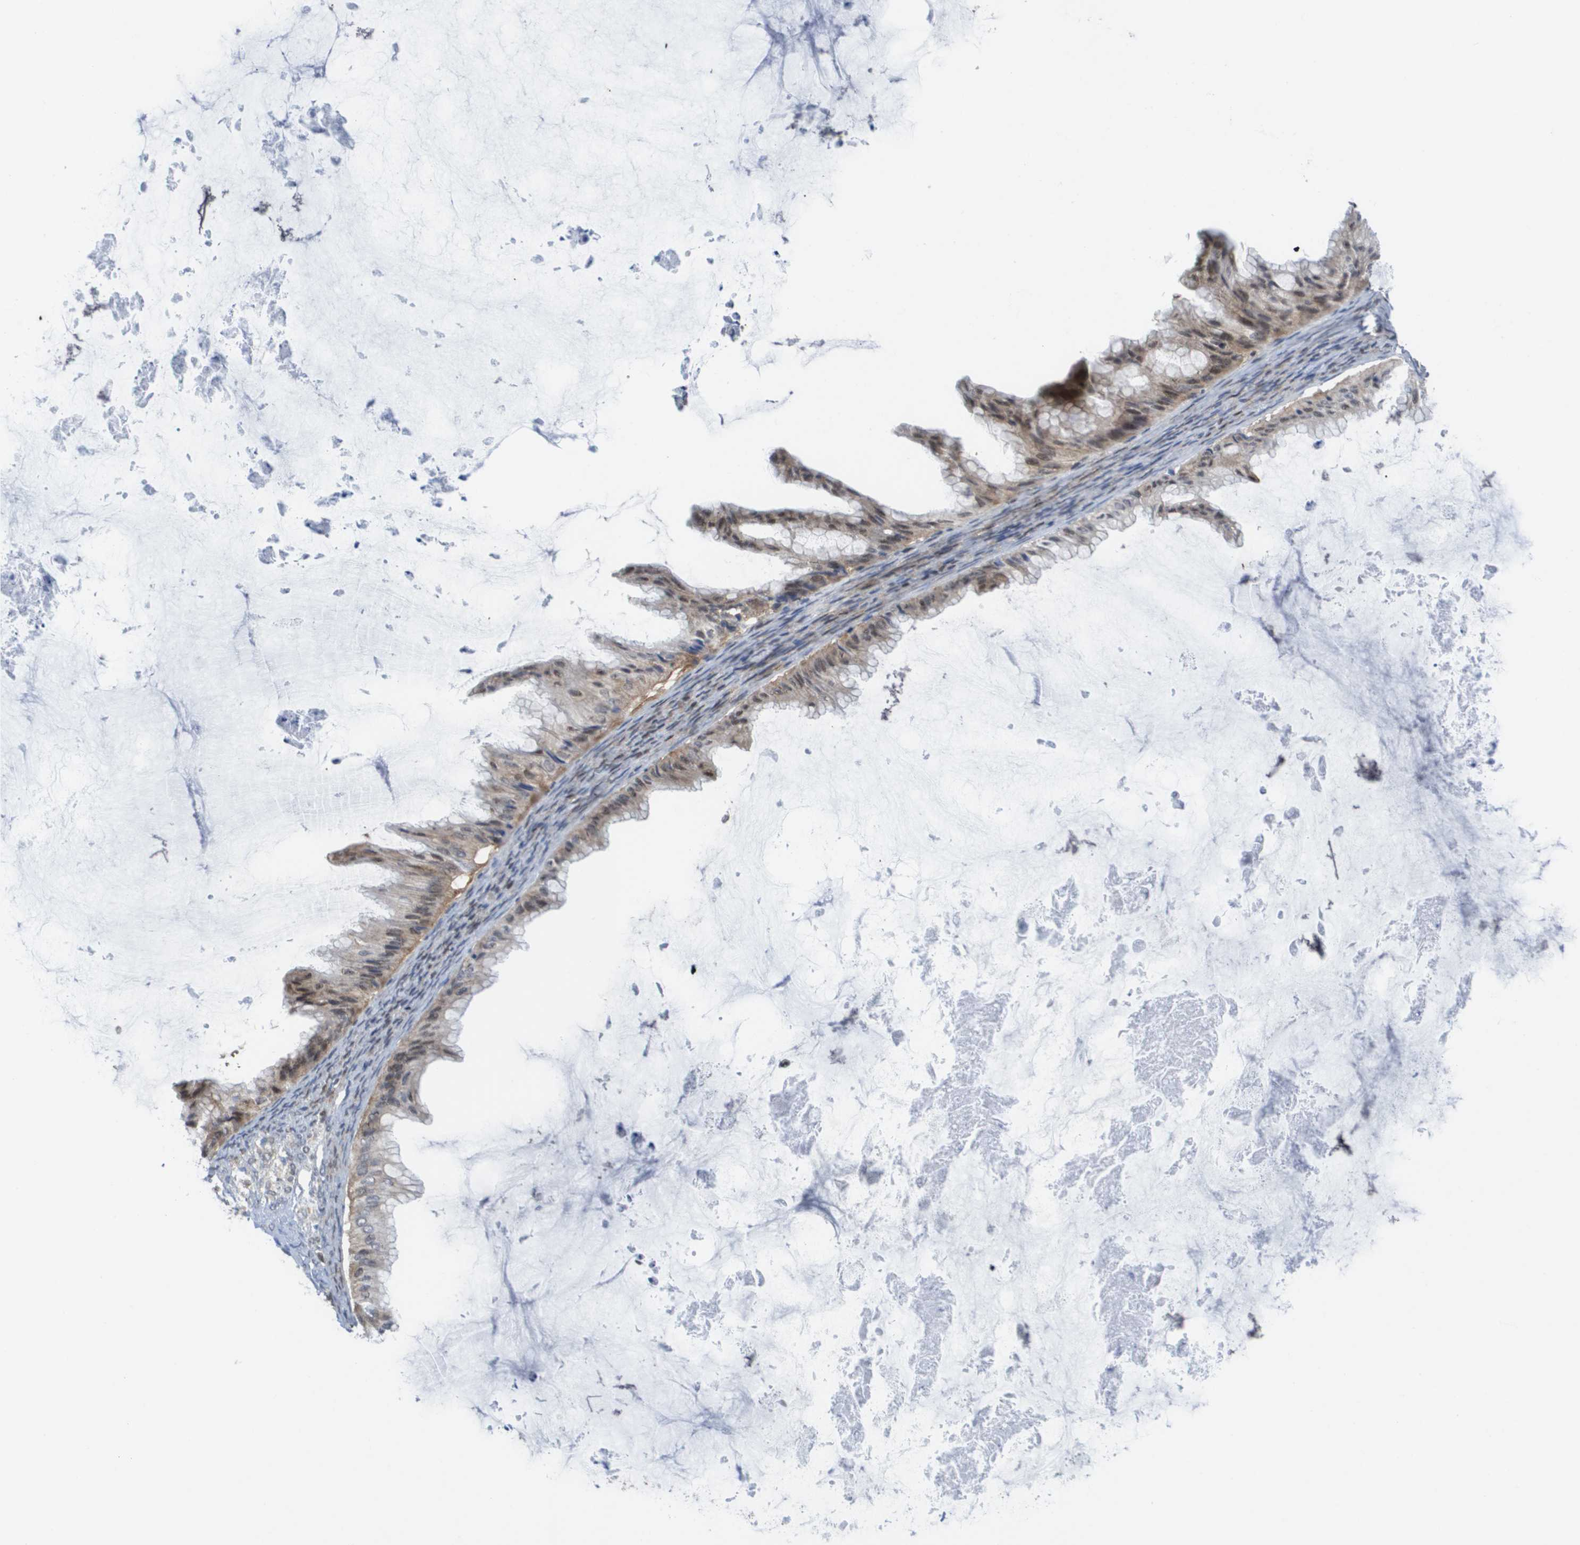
{"staining": {"intensity": "moderate", "quantity": ">75%", "location": "cytoplasmic/membranous,nuclear"}, "tissue": "ovarian cancer", "cell_type": "Tumor cells", "image_type": "cancer", "snomed": [{"axis": "morphology", "description": "Cystadenocarcinoma, mucinous, NOS"}, {"axis": "topography", "description": "Ovary"}], "caption": "This histopathology image reveals immunohistochemistry staining of human ovarian mucinous cystadenocarcinoma, with medium moderate cytoplasmic/membranous and nuclear positivity in approximately >75% of tumor cells.", "gene": "FKBP4", "patient": {"sex": "female", "age": 61}}